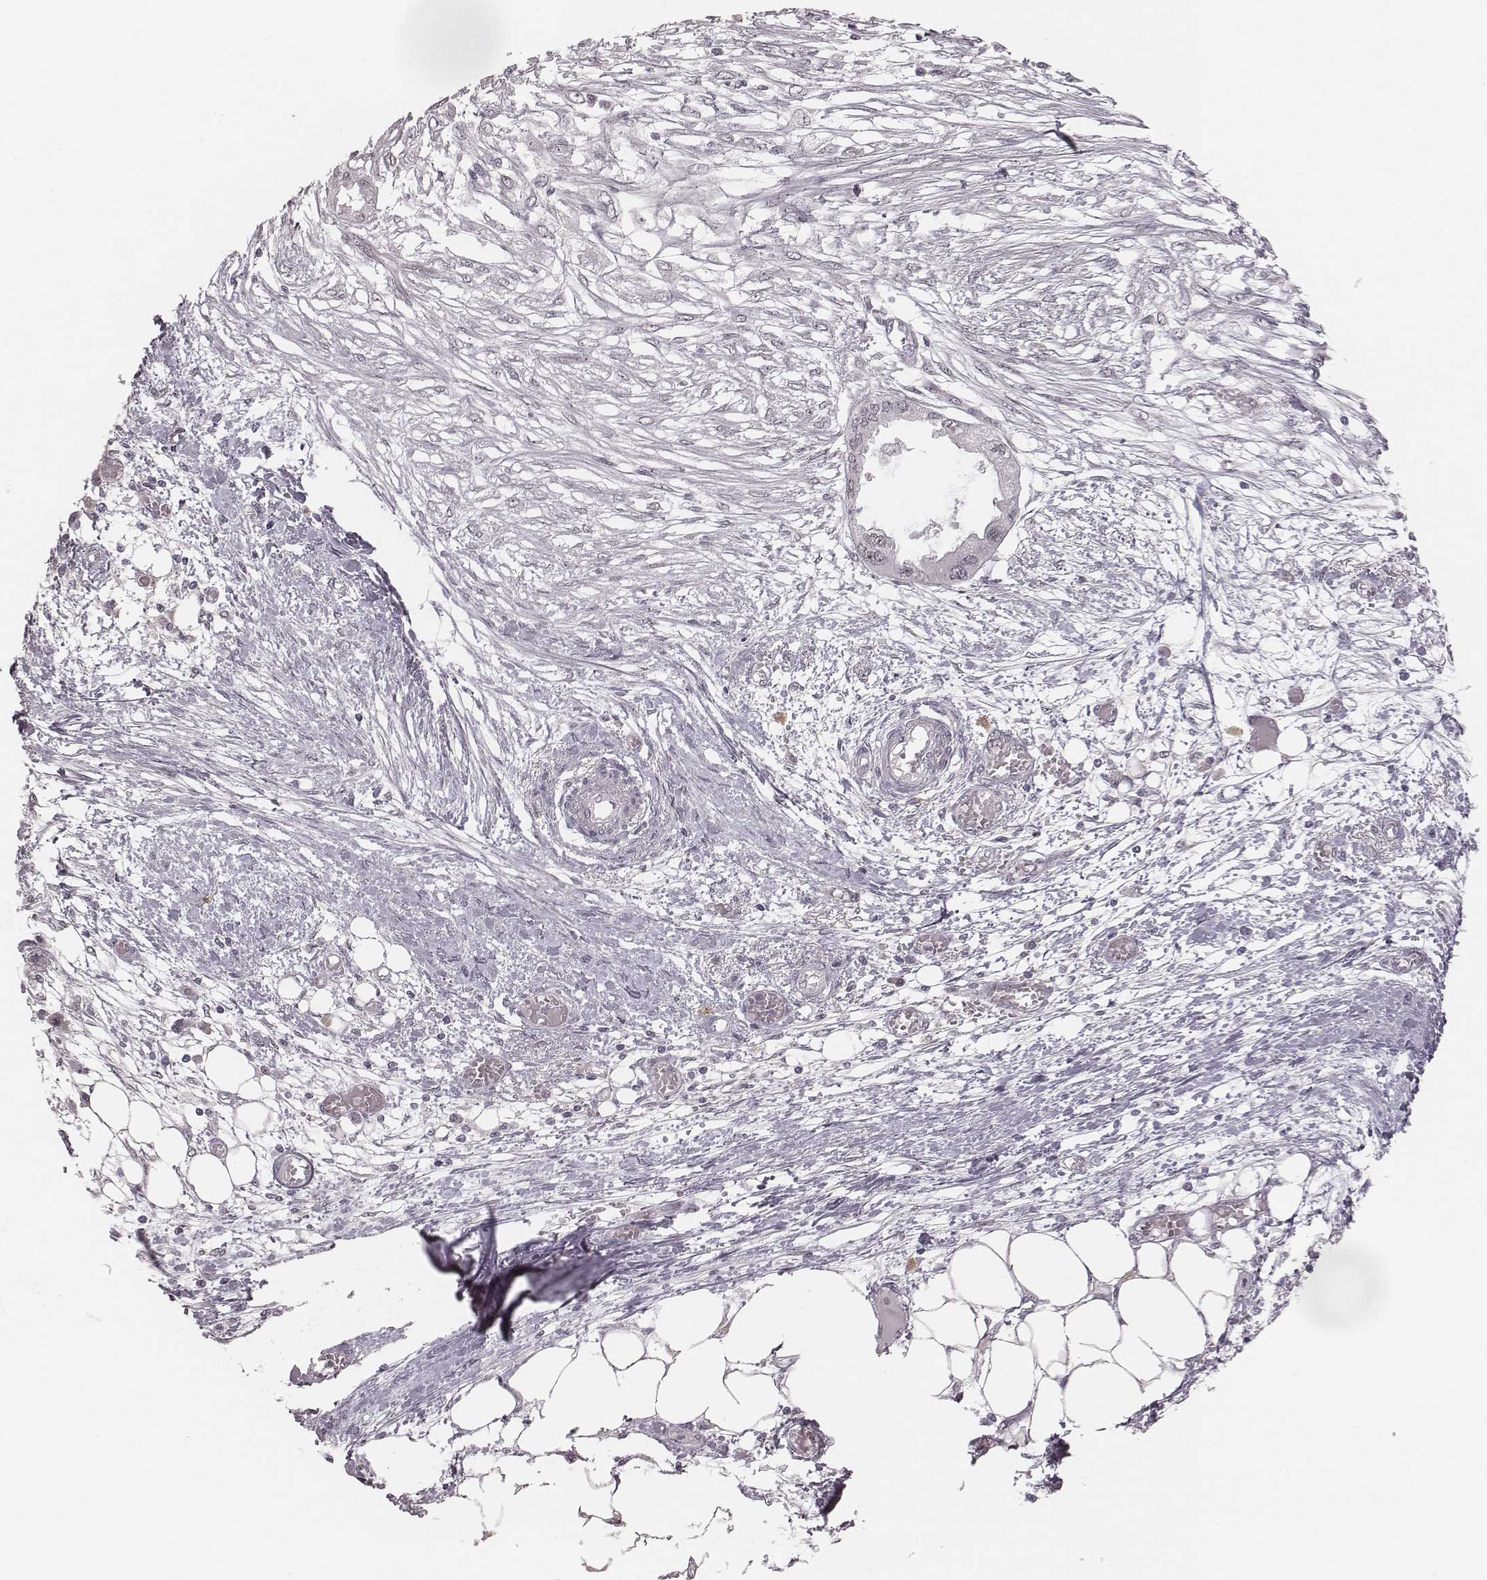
{"staining": {"intensity": "negative", "quantity": "none", "location": "none"}, "tissue": "endometrial cancer", "cell_type": "Tumor cells", "image_type": "cancer", "snomed": [{"axis": "morphology", "description": "Adenocarcinoma, NOS"}, {"axis": "morphology", "description": "Adenocarcinoma, metastatic, NOS"}, {"axis": "topography", "description": "Adipose tissue"}, {"axis": "topography", "description": "Endometrium"}], "caption": "There is no significant positivity in tumor cells of endometrial cancer (adenocarcinoma). (Stains: DAB immunohistochemistry (IHC) with hematoxylin counter stain, Microscopy: brightfield microscopy at high magnification).", "gene": "RPGRIP1", "patient": {"sex": "female", "age": 67}}